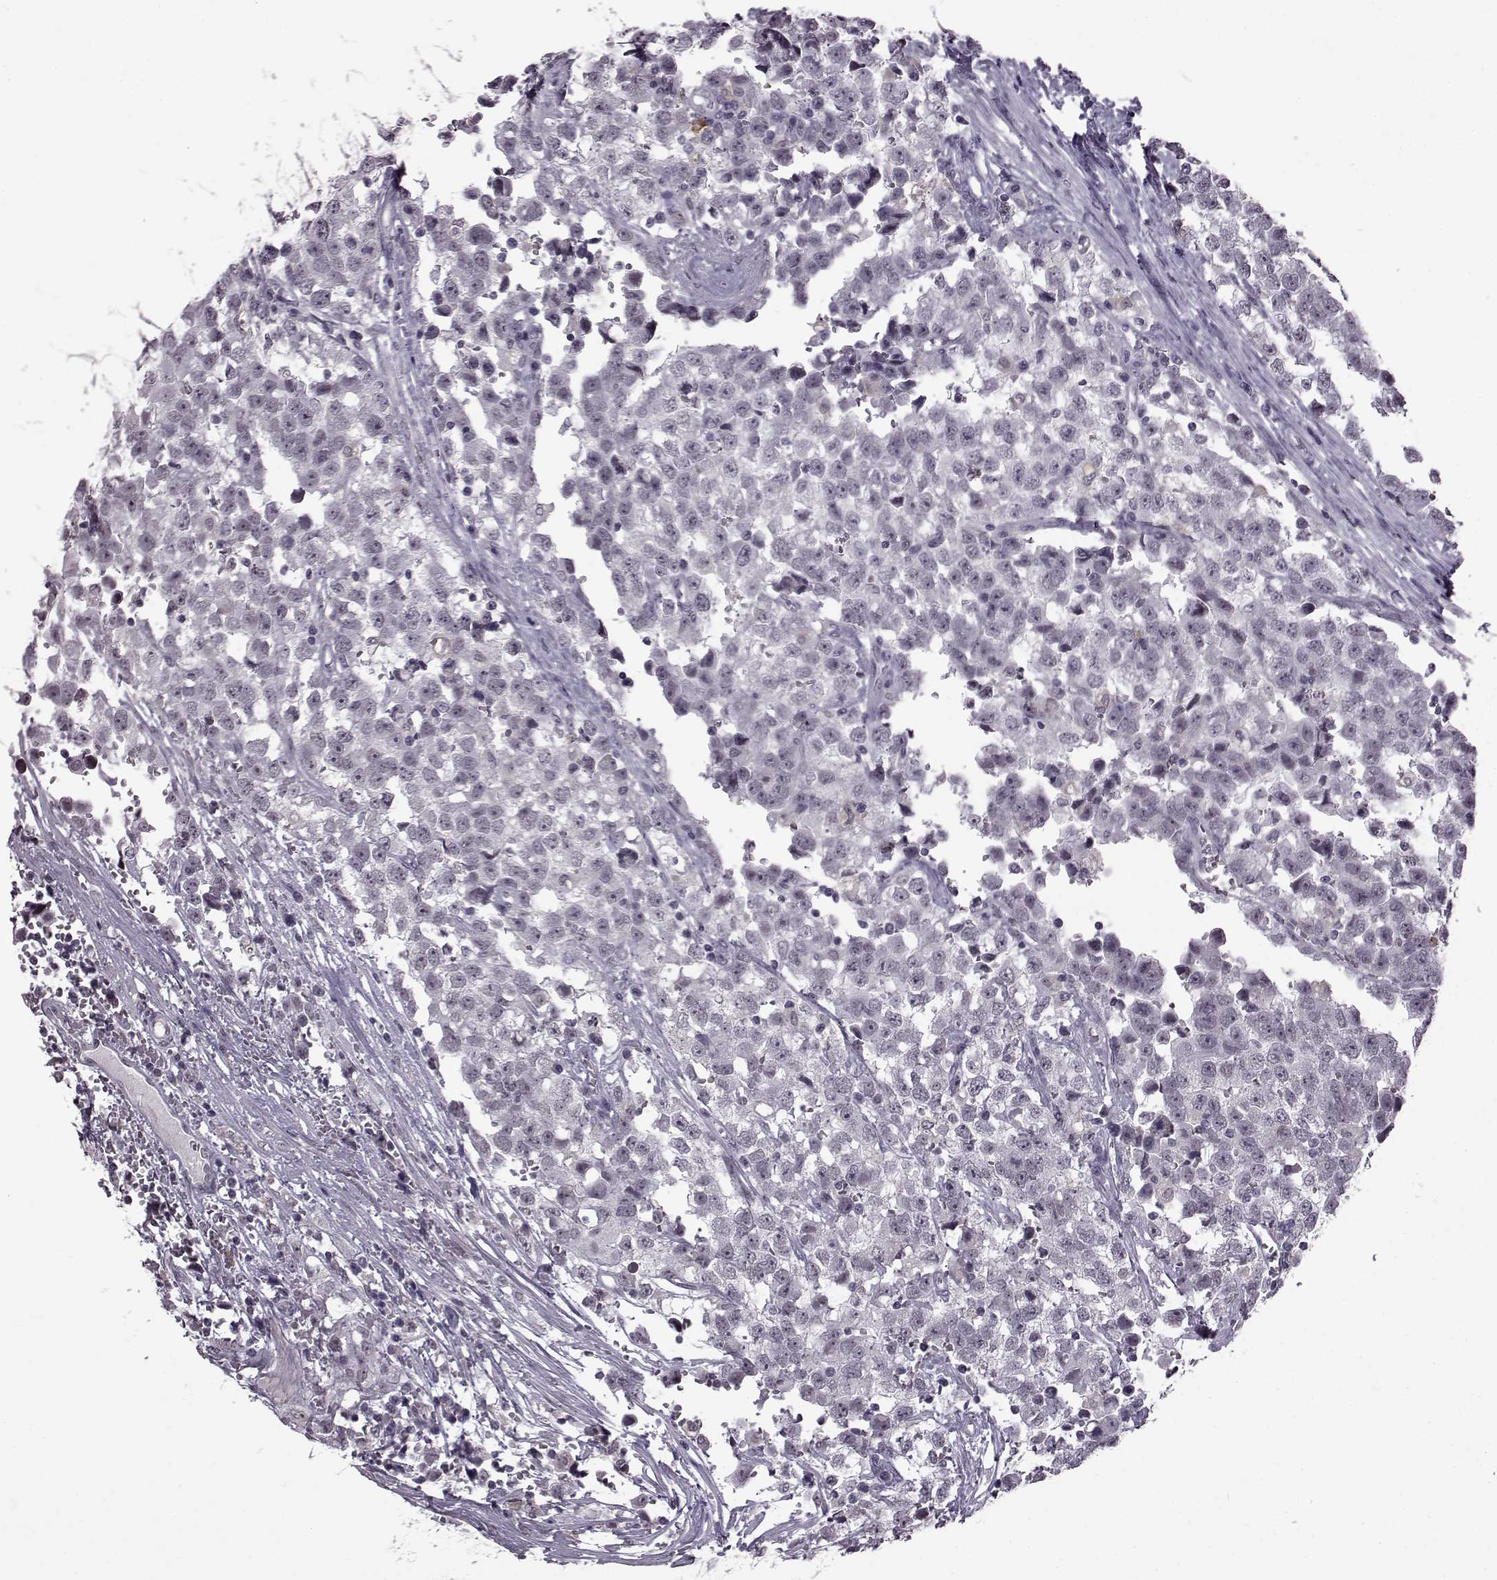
{"staining": {"intensity": "negative", "quantity": "none", "location": "none"}, "tissue": "testis cancer", "cell_type": "Tumor cells", "image_type": "cancer", "snomed": [{"axis": "morphology", "description": "Seminoma, NOS"}, {"axis": "topography", "description": "Testis"}], "caption": "A histopathology image of seminoma (testis) stained for a protein reveals no brown staining in tumor cells.", "gene": "SLC28A2", "patient": {"sex": "male", "age": 34}}